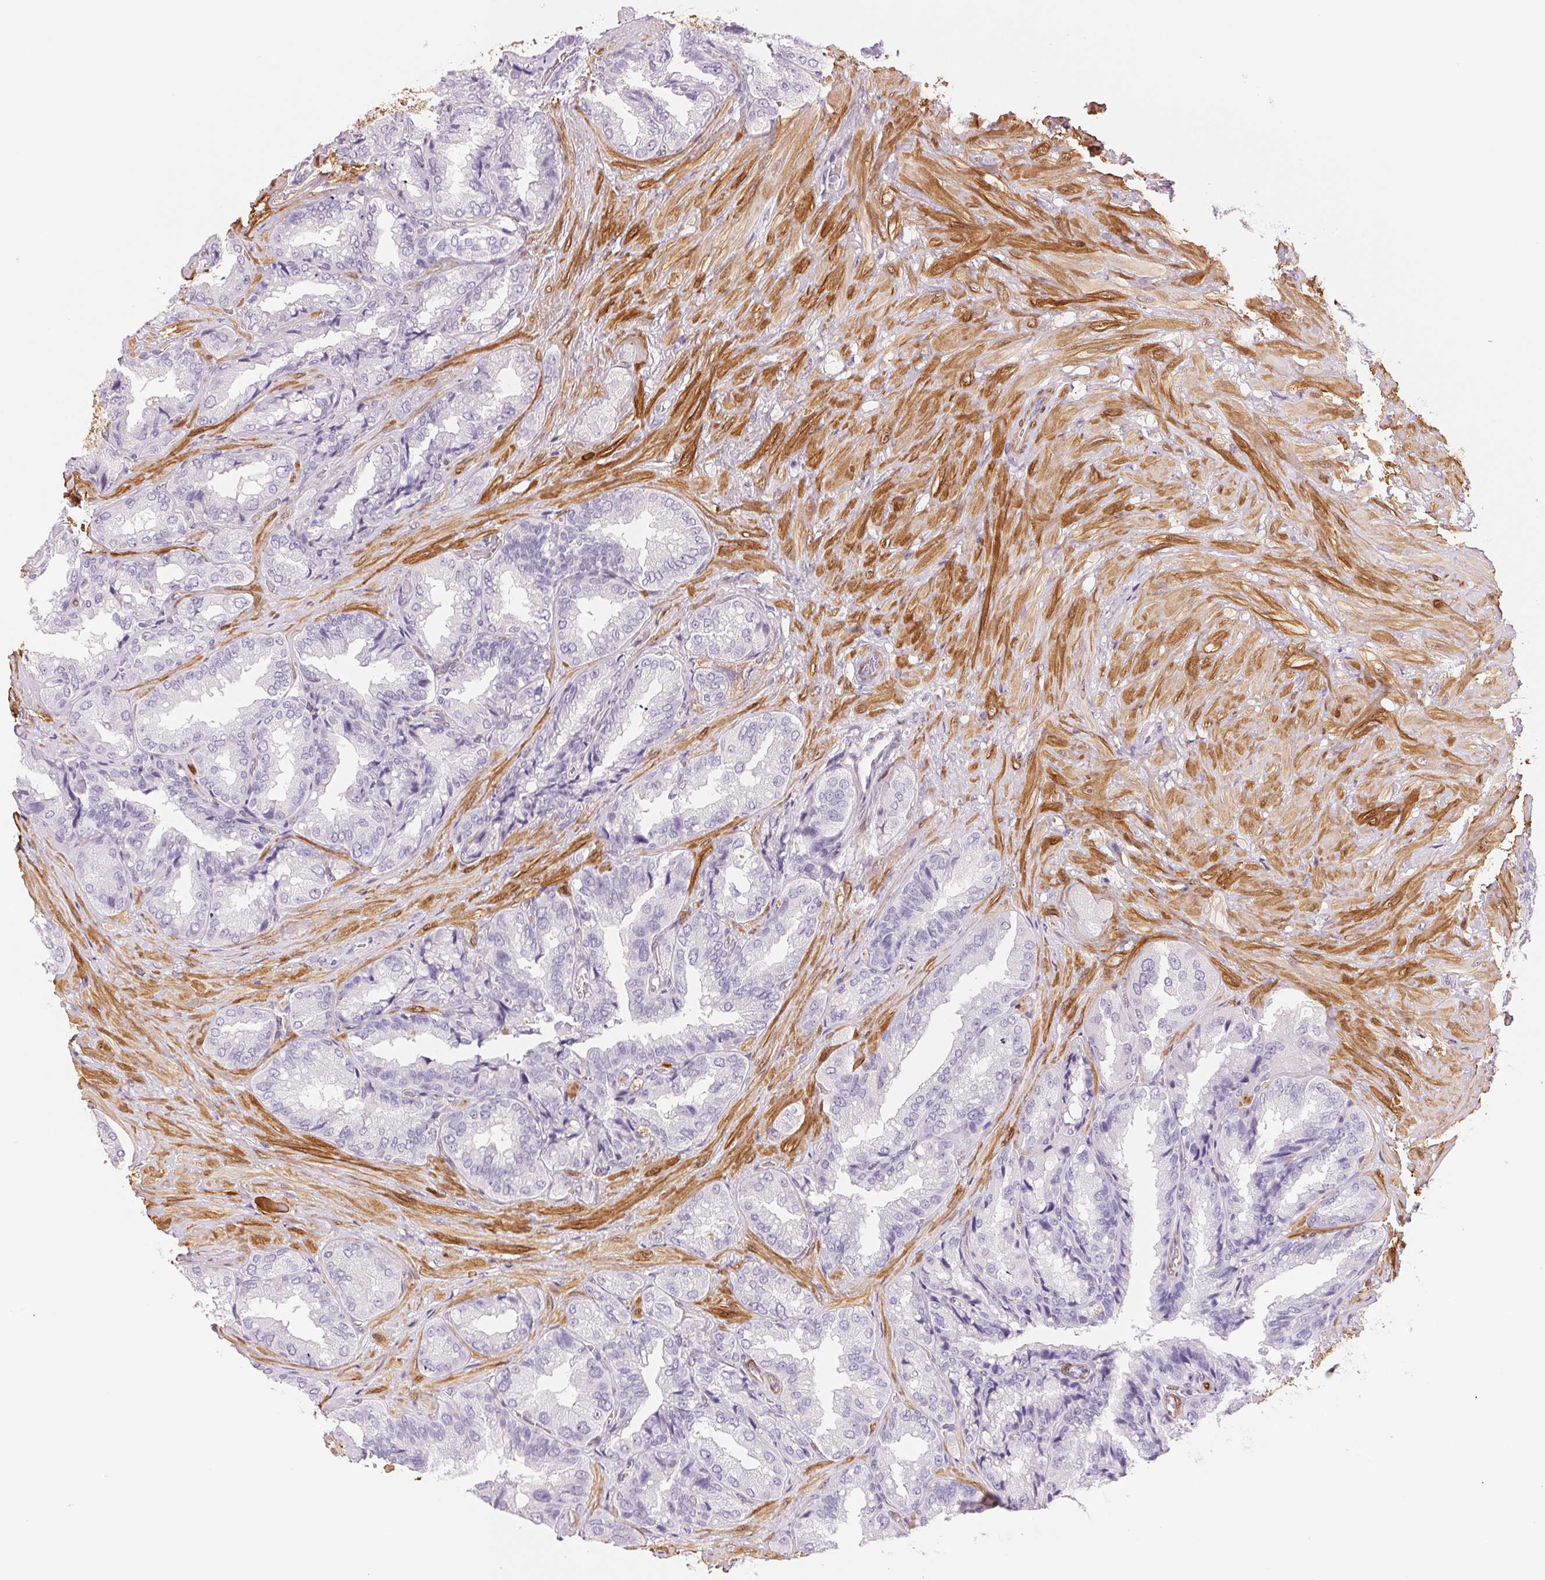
{"staining": {"intensity": "negative", "quantity": "none", "location": "none"}, "tissue": "seminal vesicle", "cell_type": "Glandular cells", "image_type": "normal", "snomed": [{"axis": "morphology", "description": "Normal tissue, NOS"}, {"axis": "topography", "description": "Seminal veicle"}], "caption": "DAB immunohistochemical staining of normal seminal vesicle displays no significant expression in glandular cells. (DAB (3,3'-diaminobenzidine) immunohistochemistry visualized using brightfield microscopy, high magnification).", "gene": "SMTN", "patient": {"sex": "male", "age": 68}}